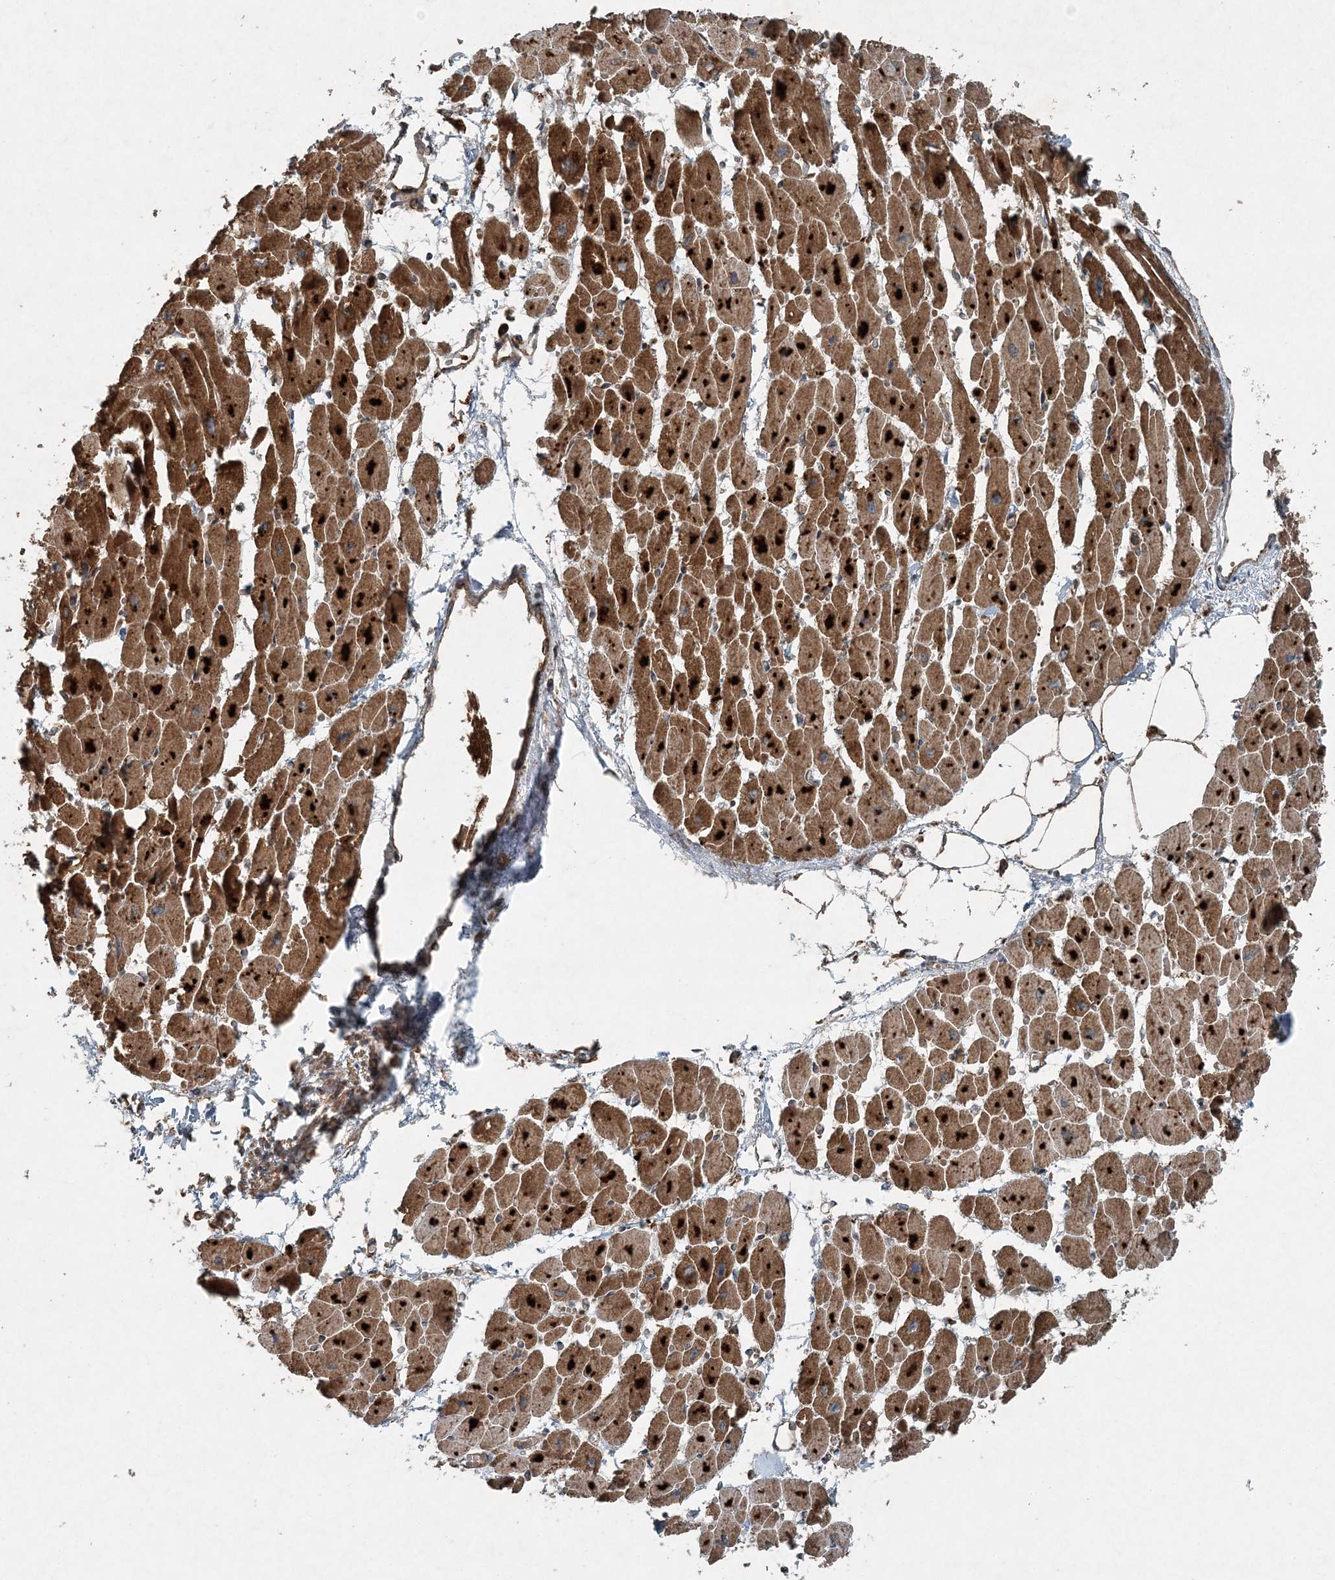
{"staining": {"intensity": "strong", "quantity": ">75%", "location": "cytoplasmic/membranous"}, "tissue": "heart muscle", "cell_type": "Cardiomyocytes", "image_type": "normal", "snomed": [{"axis": "morphology", "description": "Normal tissue, NOS"}, {"axis": "topography", "description": "Heart"}], "caption": "This photomicrograph shows IHC staining of benign human heart muscle, with high strong cytoplasmic/membranous positivity in approximately >75% of cardiomyocytes.", "gene": "COPS7B", "patient": {"sex": "female", "age": 54}}